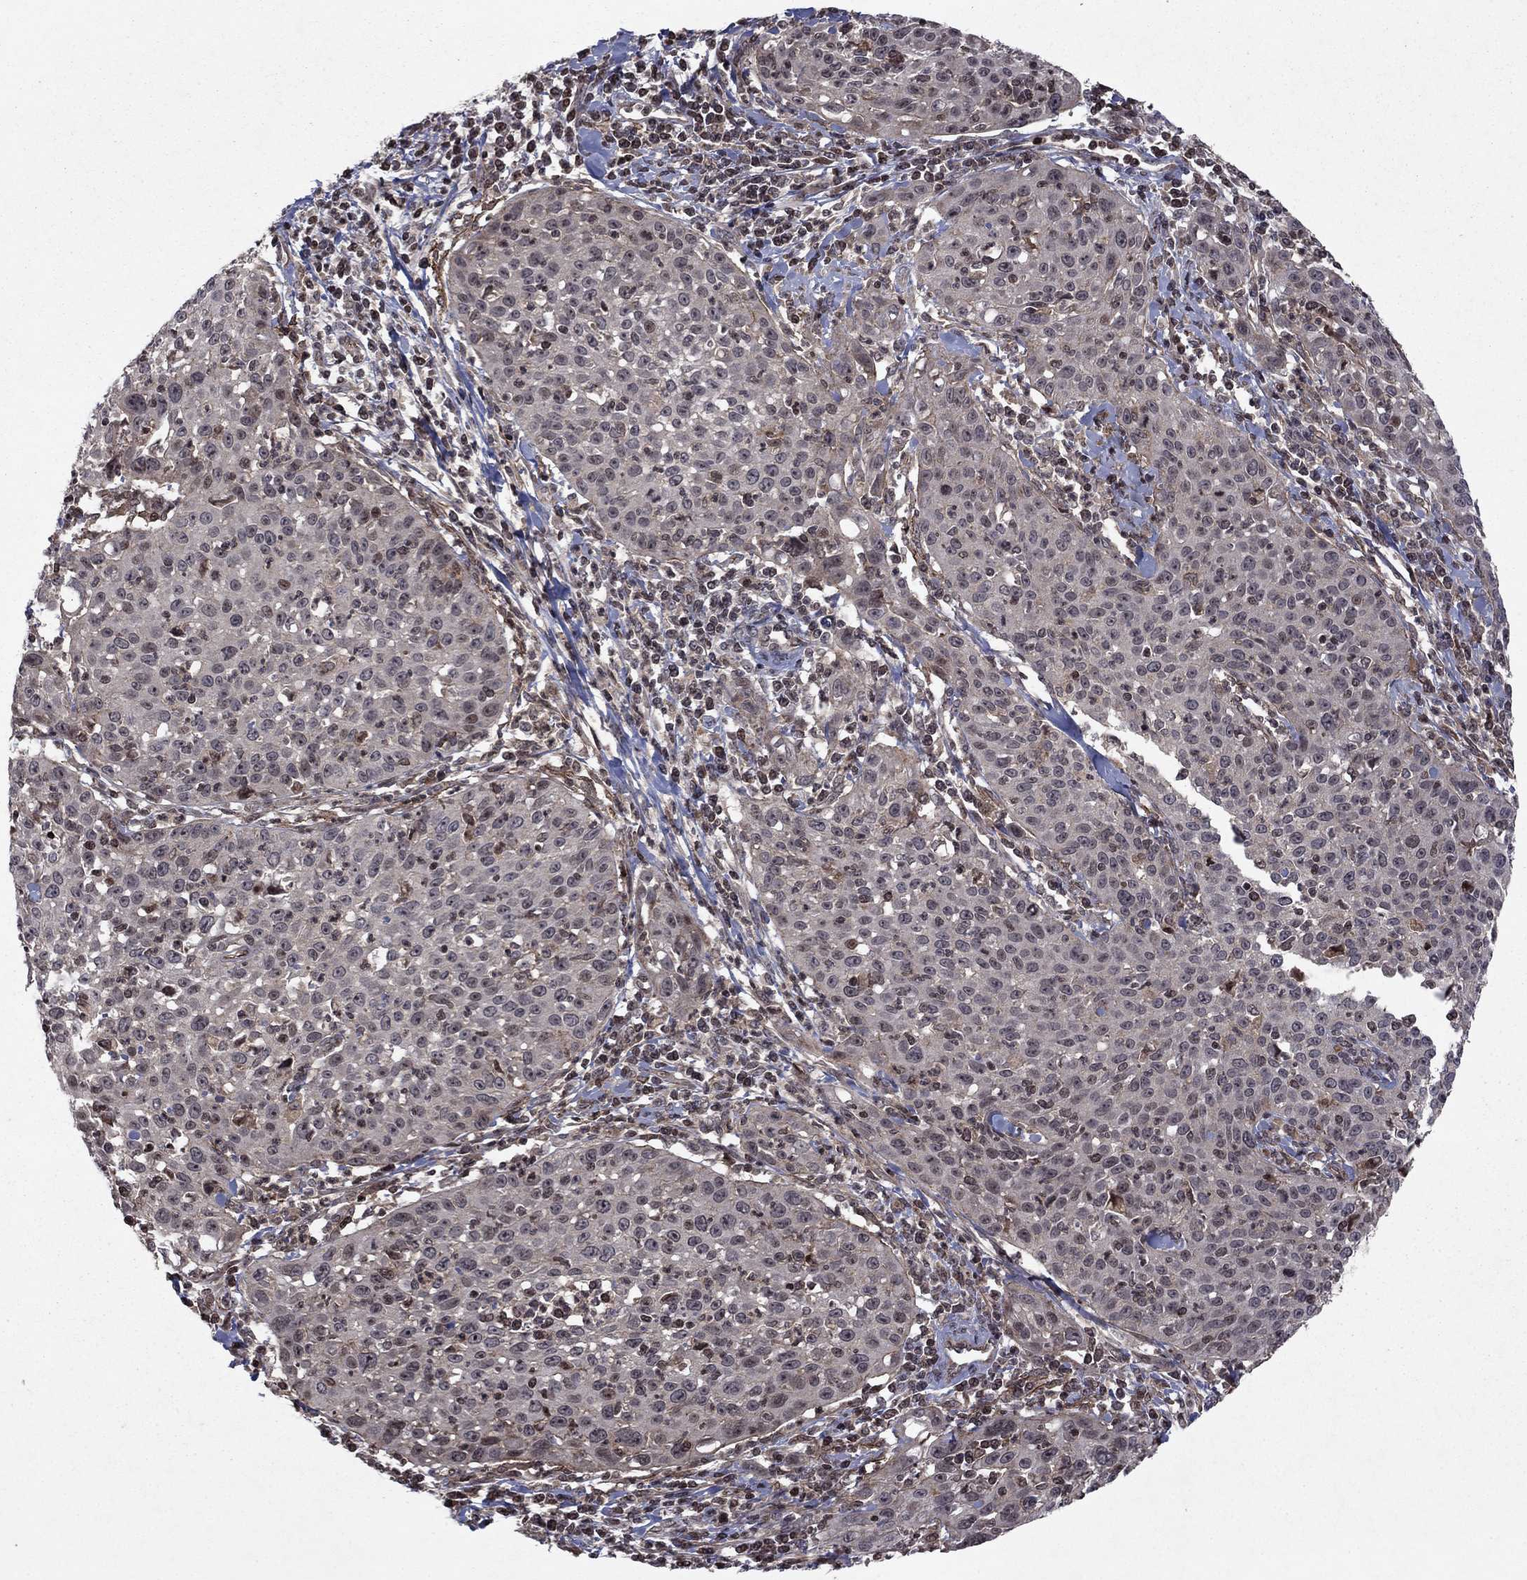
{"staining": {"intensity": "negative", "quantity": "none", "location": "none"}, "tissue": "cervical cancer", "cell_type": "Tumor cells", "image_type": "cancer", "snomed": [{"axis": "morphology", "description": "Squamous cell carcinoma, NOS"}, {"axis": "topography", "description": "Cervix"}], "caption": "Human squamous cell carcinoma (cervical) stained for a protein using immunohistochemistry displays no expression in tumor cells.", "gene": "SORBS1", "patient": {"sex": "female", "age": 26}}